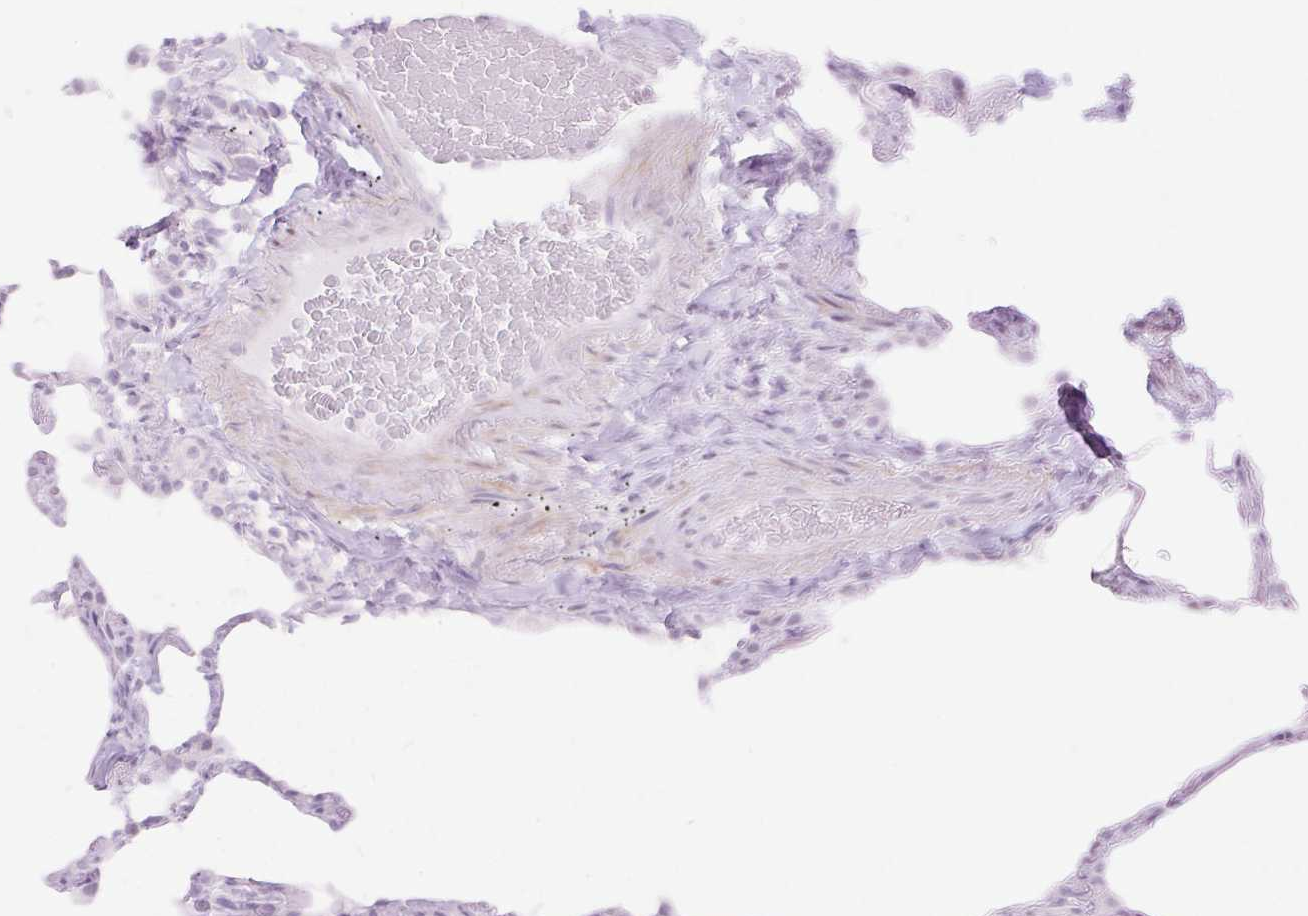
{"staining": {"intensity": "negative", "quantity": "none", "location": "none"}, "tissue": "lung", "cell_type": "Alveolar cells", "image_type": "normal", "snomed": [{"axis": "morphology", "description": "Normal tissue, NOS"}, {"axis": "topography", "description": "Lung"}], "caption": "This is an immunohistochemistry micrograph of normal lung. There is no positivity in alveolar cells.", "gene": "C3orf49", "patient": {"sex": "female", "age": 57}}